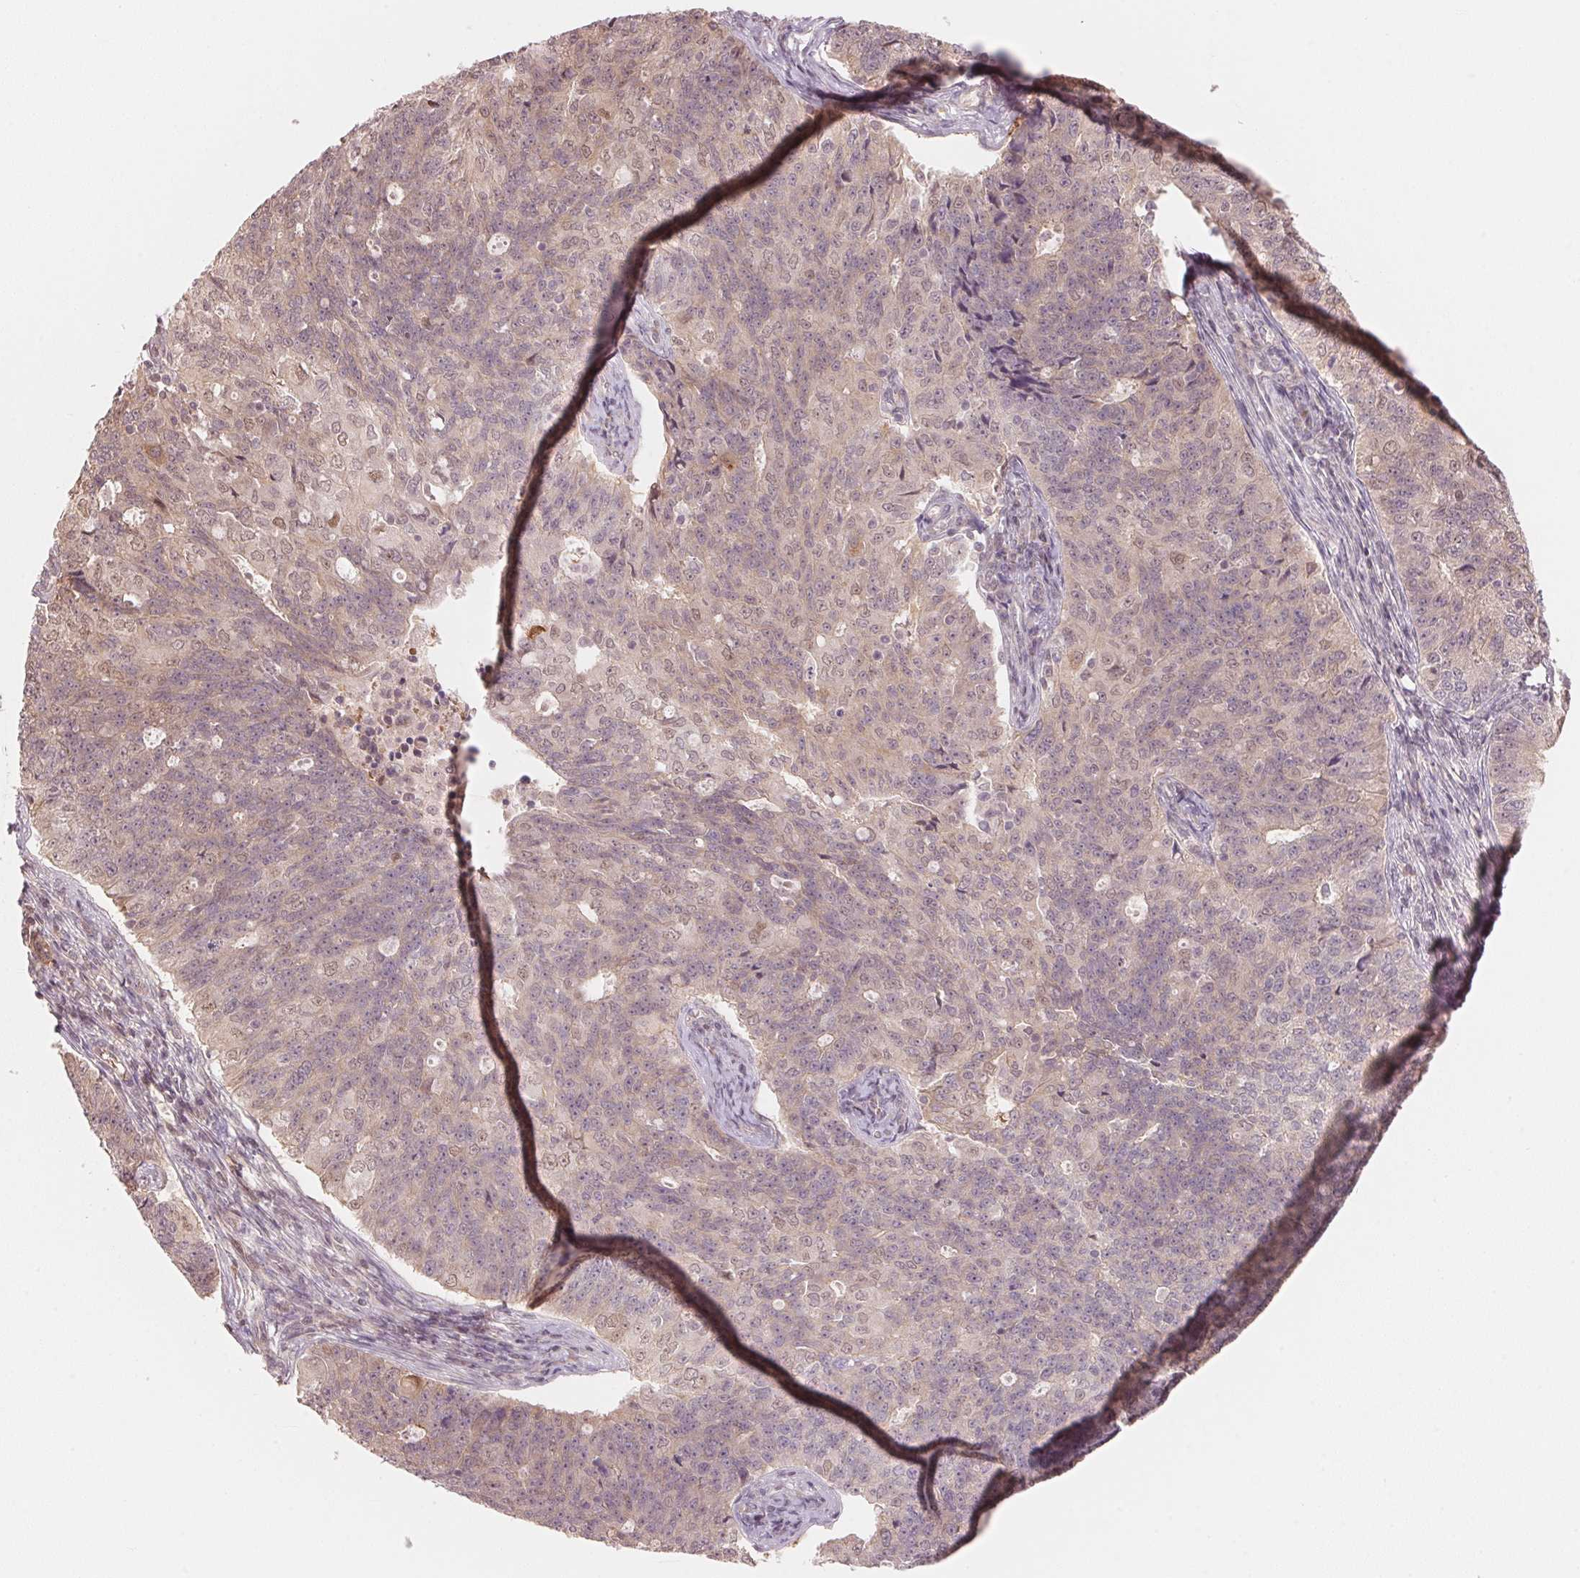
{"staining": {"intensity": "negative", "quantity": "none", "location": "none"}, "tissue": "endometrial cancer", "cell_type": "Tumor cells", "image_type": "cancer", "snomed": [{"axis": "morphology", "description": "Adenocarcinoma, NOS"}, {"axis": "topography", "description": "Endometrium"}], "caption": "DAB (3,3'-diaminobenzidine) immunohistochemical staining of human adenocarcinoma (endometrial) demonstrates no significant staining in tumor cells.", "gene": "PRKN", "patient": {"sex": "female", "age": 43}}